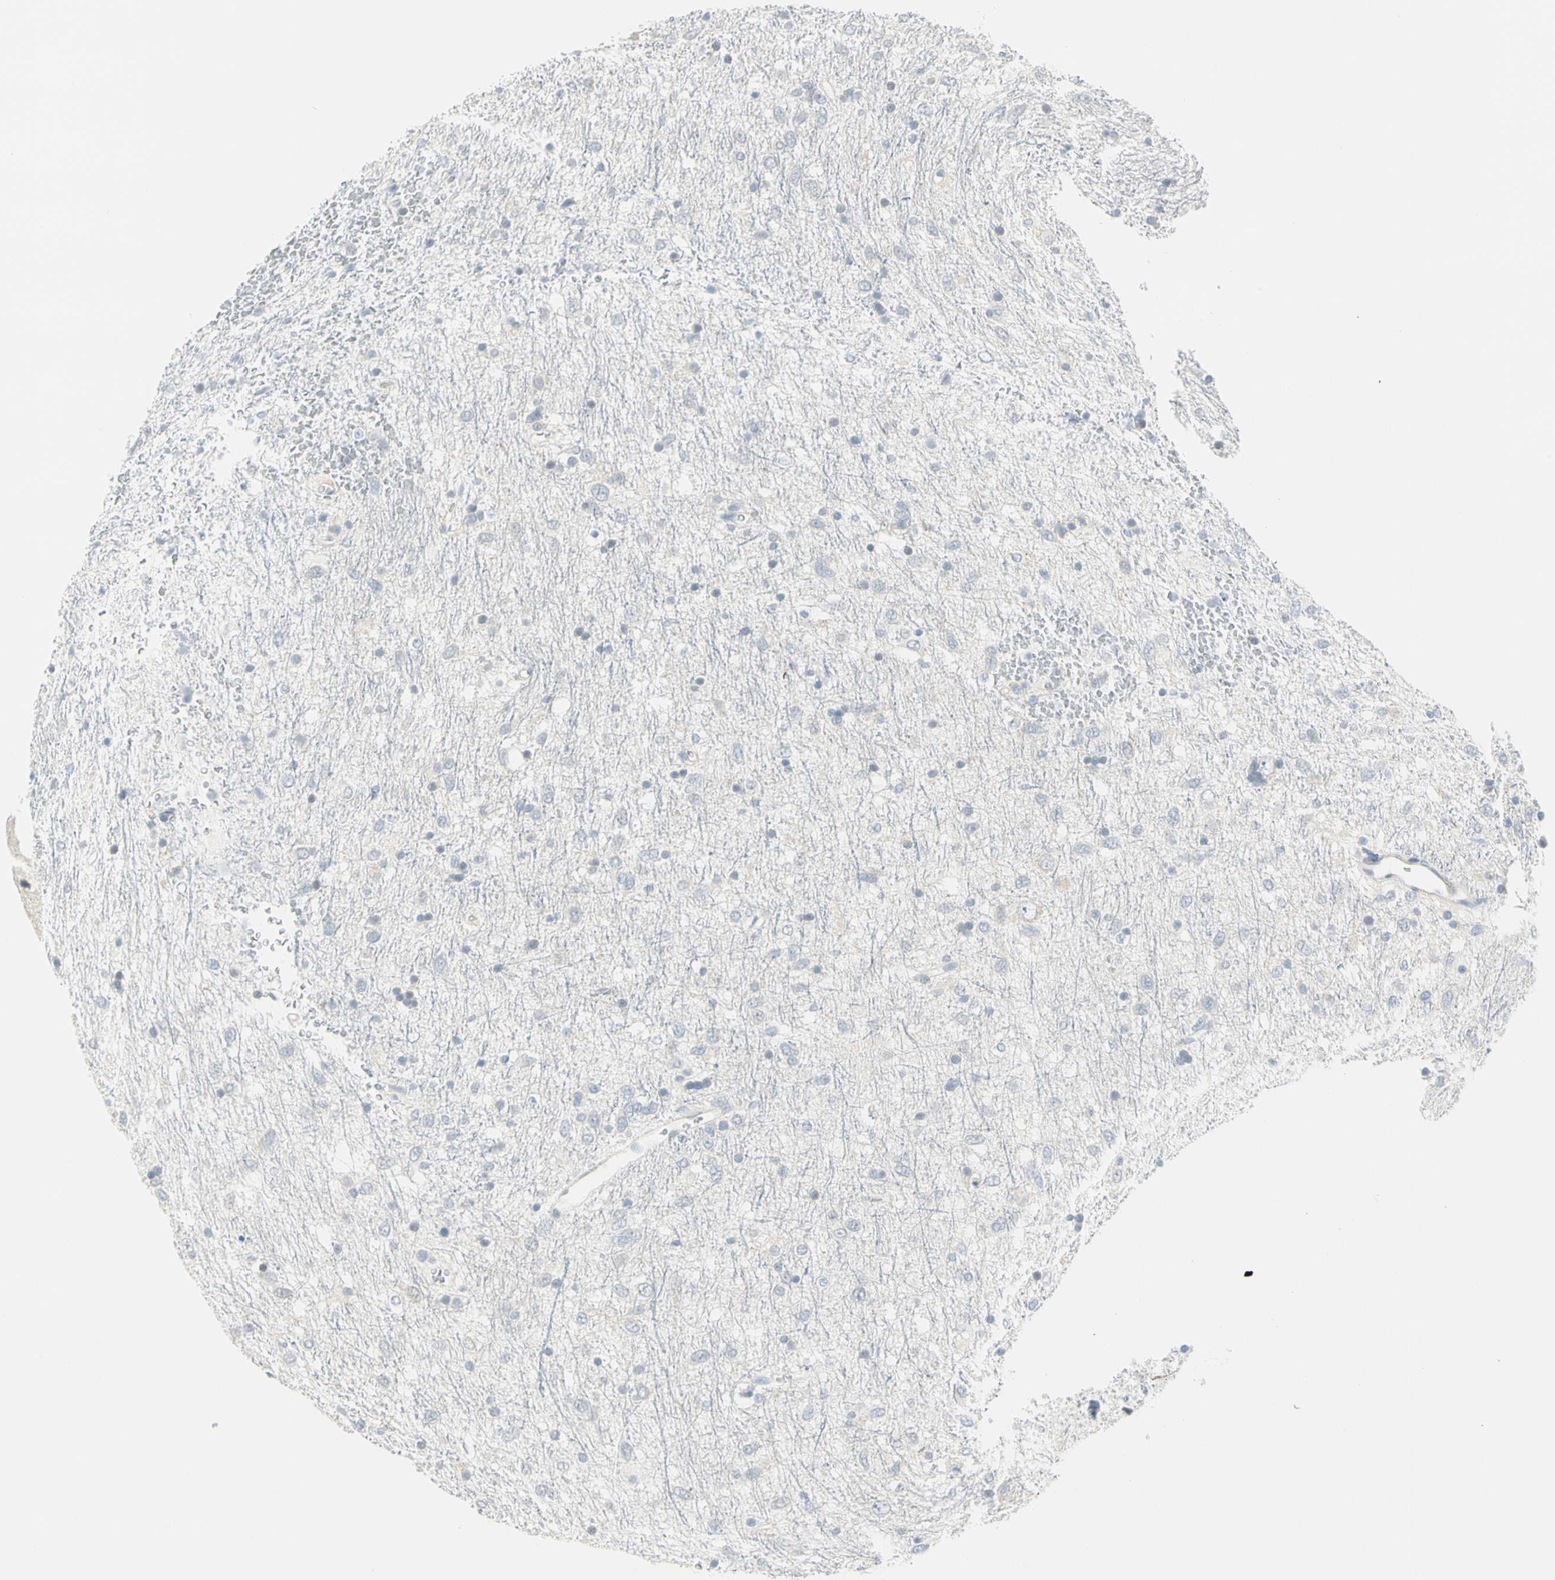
{"staining": {"intensity": "negative", "quantity": "none", "location": "none"}, "tissue": "glioma", "cell_type": "Tumor cells", "image_type": "cancer", "snomed": [{"axis": "morphology", "description": "Glioma, malignant, Low grade"}, {"axis": "topography", "description": "Brain"}], "caption": "Tumor cells show no significant protein positivity in glioma.", "gene": "MLLT10", "patient": {"sex": "male", "age": 77}}